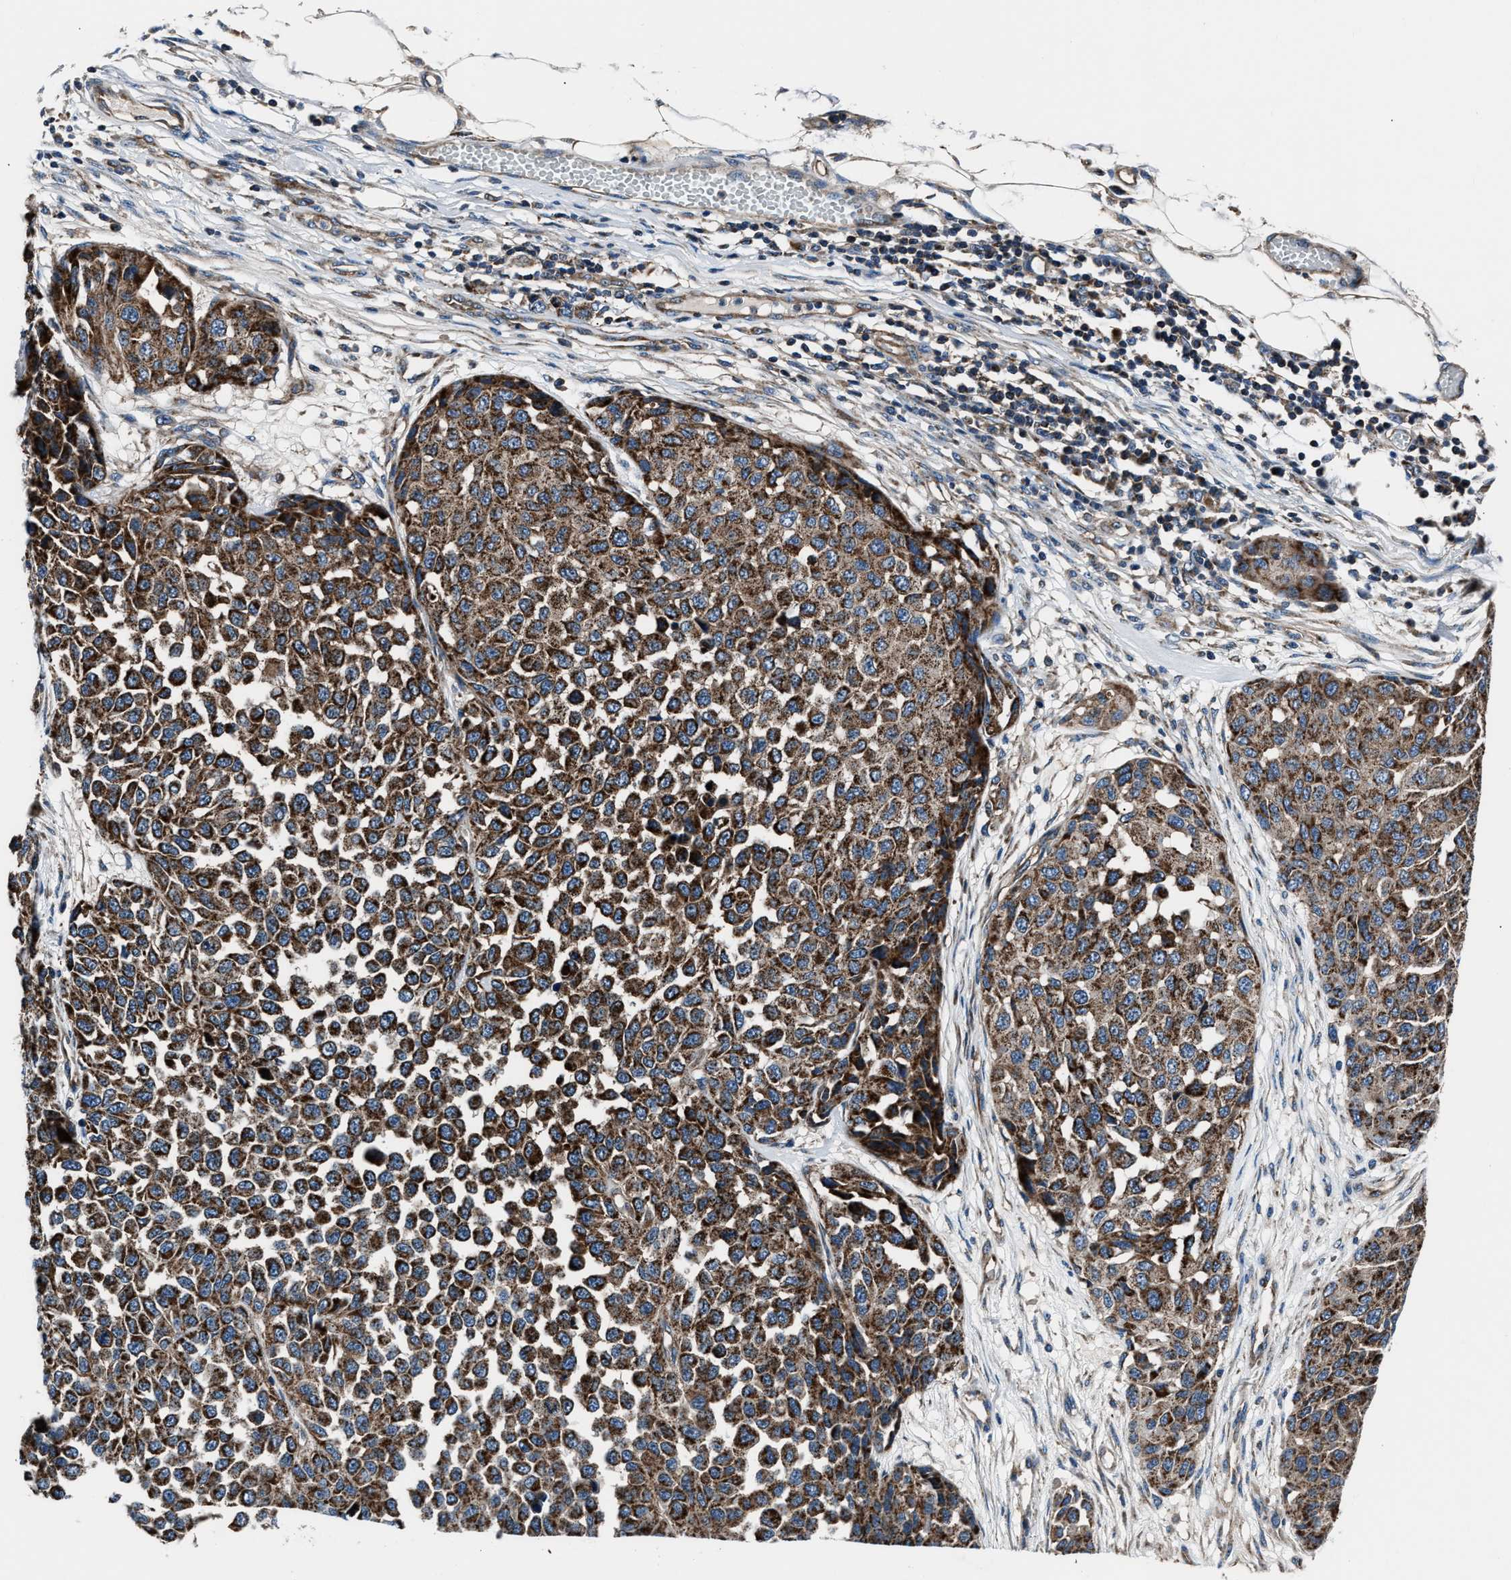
{"staining": {"intensity": "strong", "quantity": ">75%", "location": "cytoplasmic/membranous"}, "tissue": "melanoma", "cell_type": "Tumor cells", "image_type": "cancer", "snomed": [{"axis": "morphology", "description": "Normal tissue, NOS"}, {"axis": "morphology", "description": "Malignant melanoma, NOS"}, {"axis": "topography", "description": "Skin"}], "caption": "Strong cytoplasmic/membranous expression for a protein is identified in approximately >75% of tumor cells of melanoma using immunohistochemistry (IHC).", "gene": "GGCT", "patient": {"sex": "male", "age": 62}}